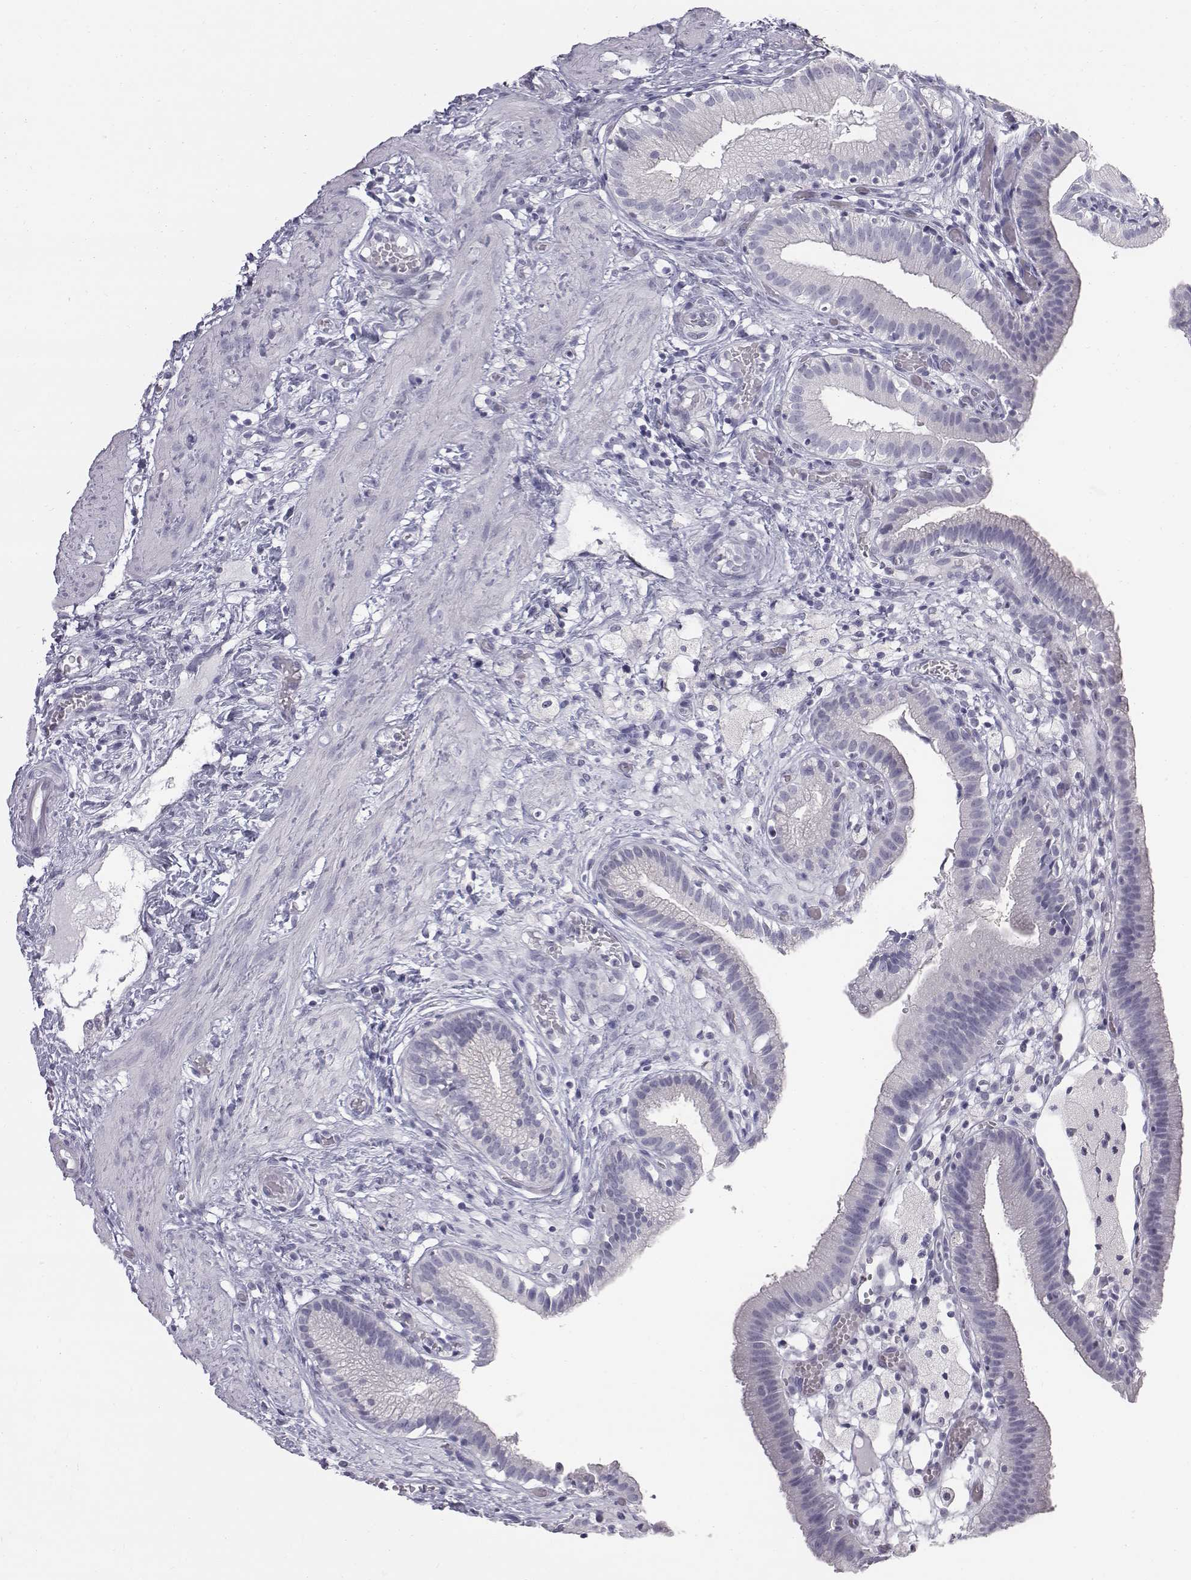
{"staining": {"intensity": "negative", "quantity": "none", "location": "none"}, "tissue": "gallbladder", "cell_type": "Glandular cells", "image_type": "normal", "snomed": [{"axis": "morphology", "description": "Normal tissue, NOS"}, {"axis": "topography", "description": "Gallbladder"}], "caption": "This histopathology image is of benign gallbladder stained with IHC to label a protein in brown with the nuclei are counter-stained blue. There is no positivity in glandular cells. Nuclei are stained in blue.", "gene": "C6orf58", "patient": {"sex": "female", "age": 24}}